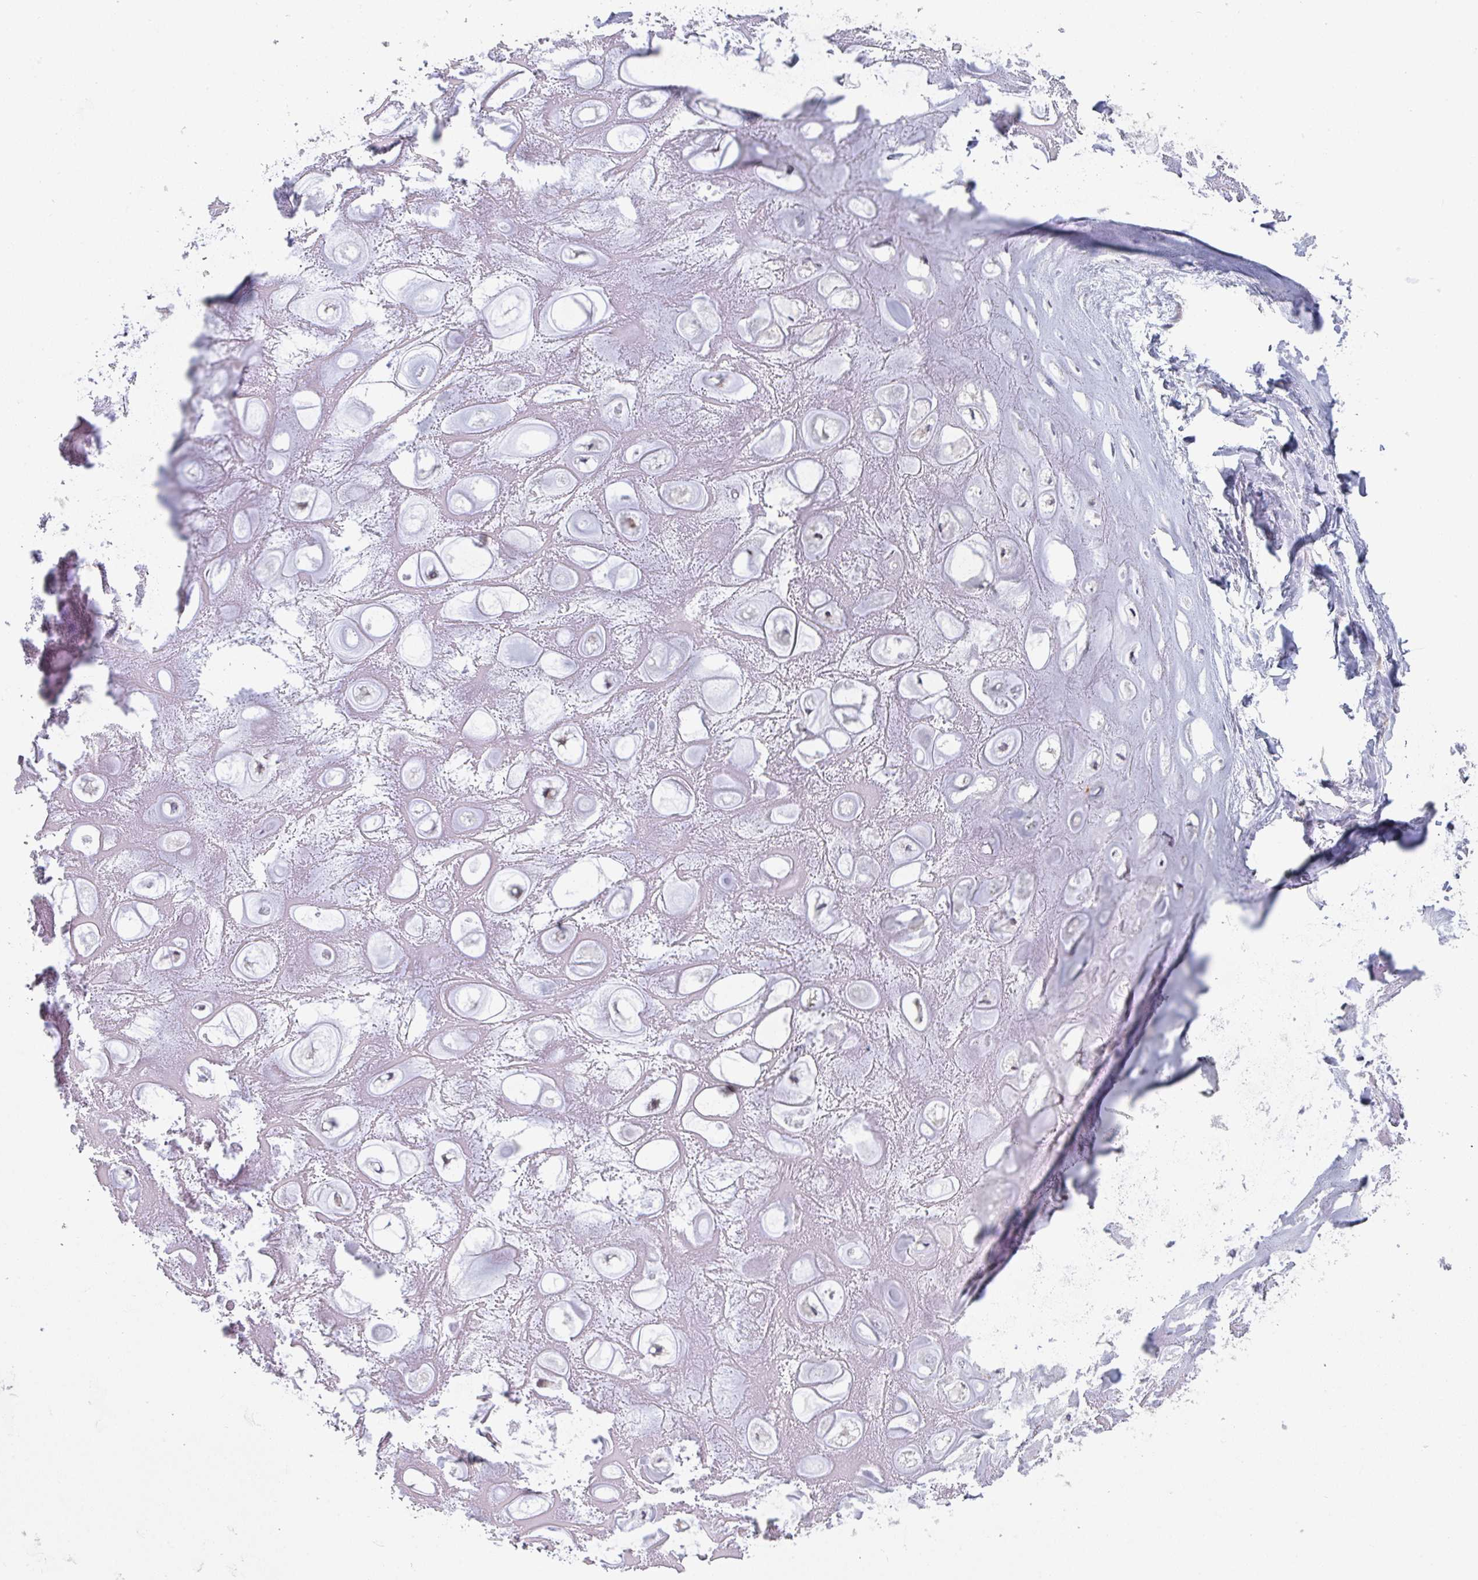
{"staining": {"intensity": "weak", "quantity": "<25%", "location": "cytoplasmic/membranous"}, "tissue": "soft tissue", "cell_type": "Chondrocytes", "image_type": "normal", "snomed": [{"axis": "morphology", "description": "Normal tissue, NOS"}, {"axis": "topography", "description": "Lymph node"}, {"axis": "topography", "description": "Cartilage tissue"}, {"axis": "topography", "description": "Nasopharynx"}], "caption": "This is an immunohistochemistry image of unremarkable human soft tissue. There is no staining in chondrocytes.", "gene": "ZNF644", "patient": {"sex": "male", "age": 63}}